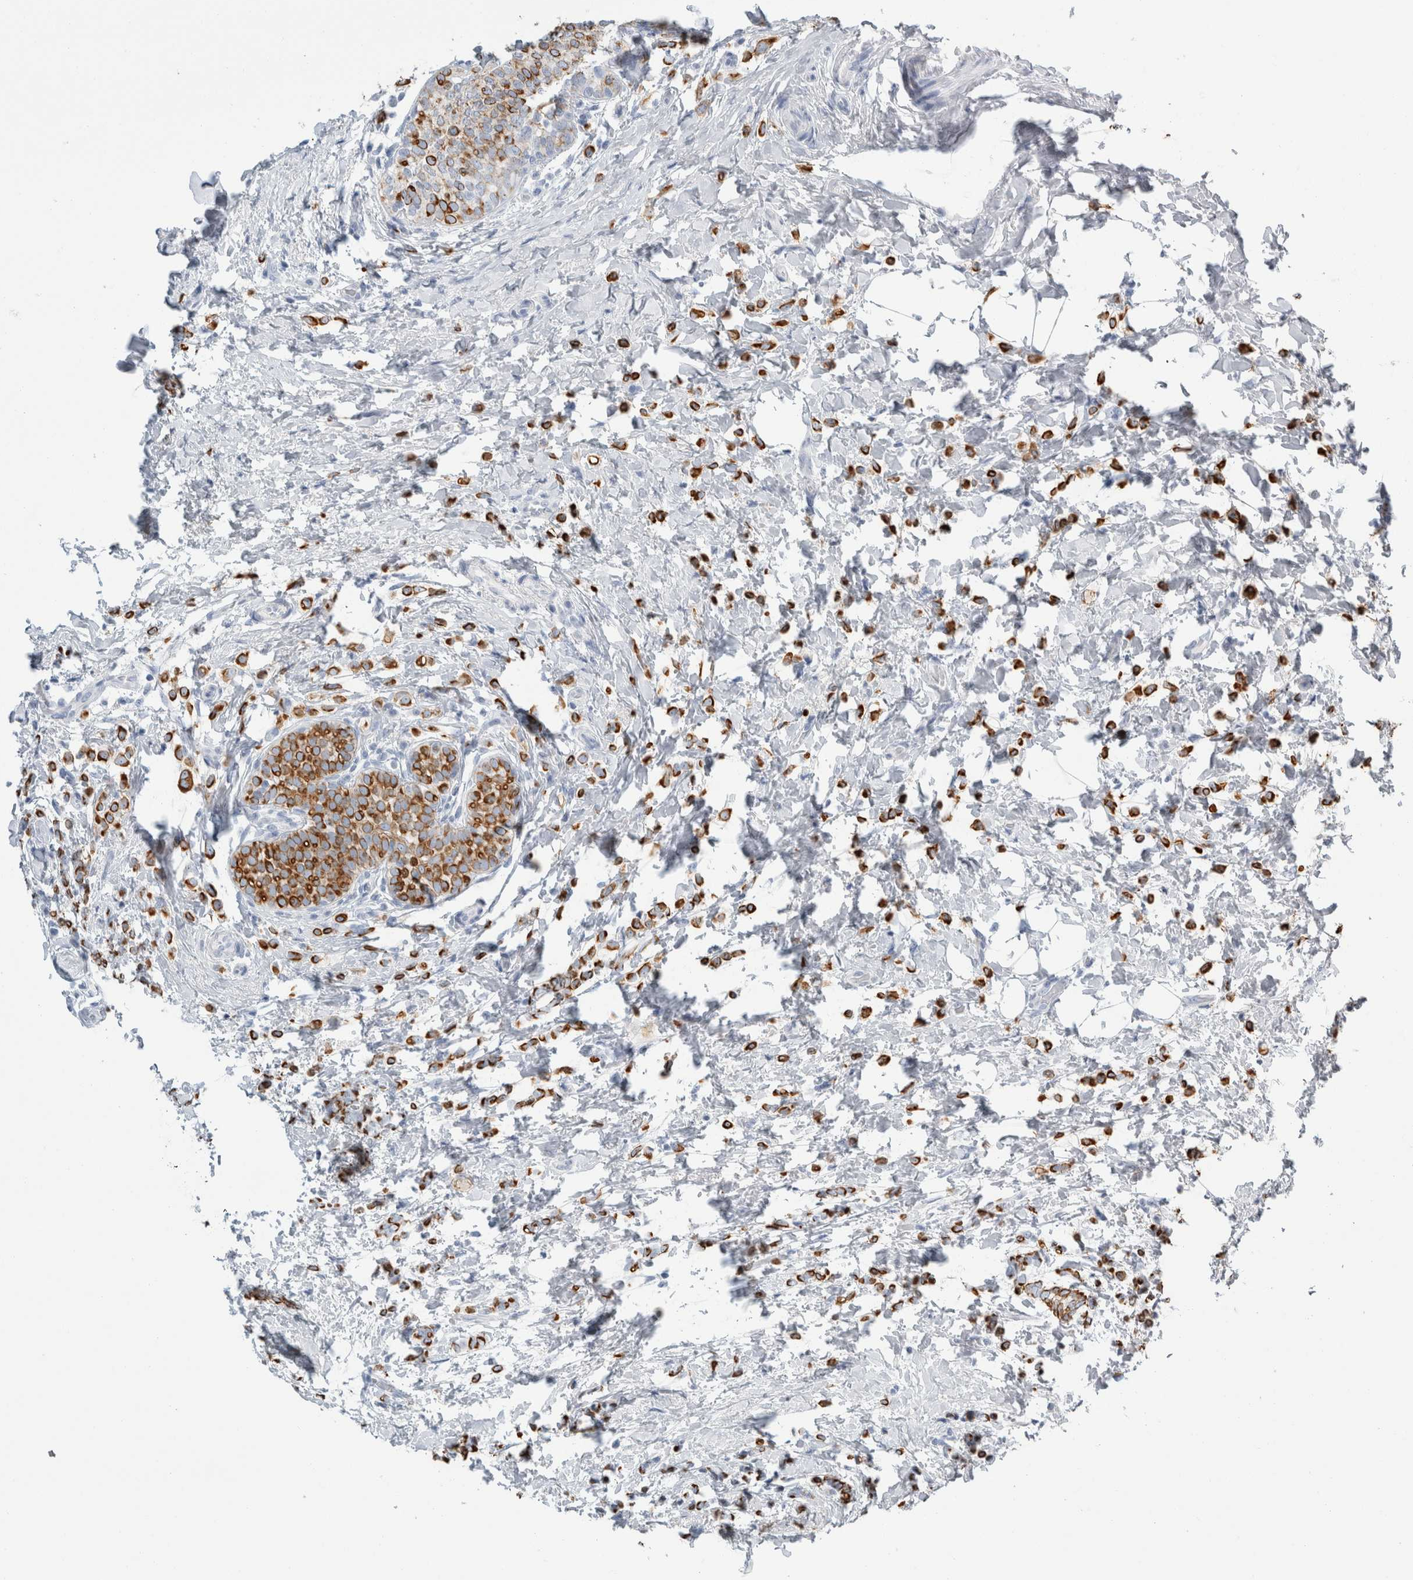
{"staining": {"intensity": "strong", "quantity": ">75%", "location": "cytoplasmic/membranous"}, "tissue": "breast cancer", "cell_type": "Tumor cells", "image_type": "cancer", "snomed": [{"axis": "morphology", "description": "Lobular carcinoma"}, {"axis": "topography", "description": "Breast"}], "caption": "Breast cancer (lobular carcinoma) stained with a protein marker shows strong staining in tumor cells.", "gene": "RPH3AL", "patient": {"sex": "female", "age": 50}}